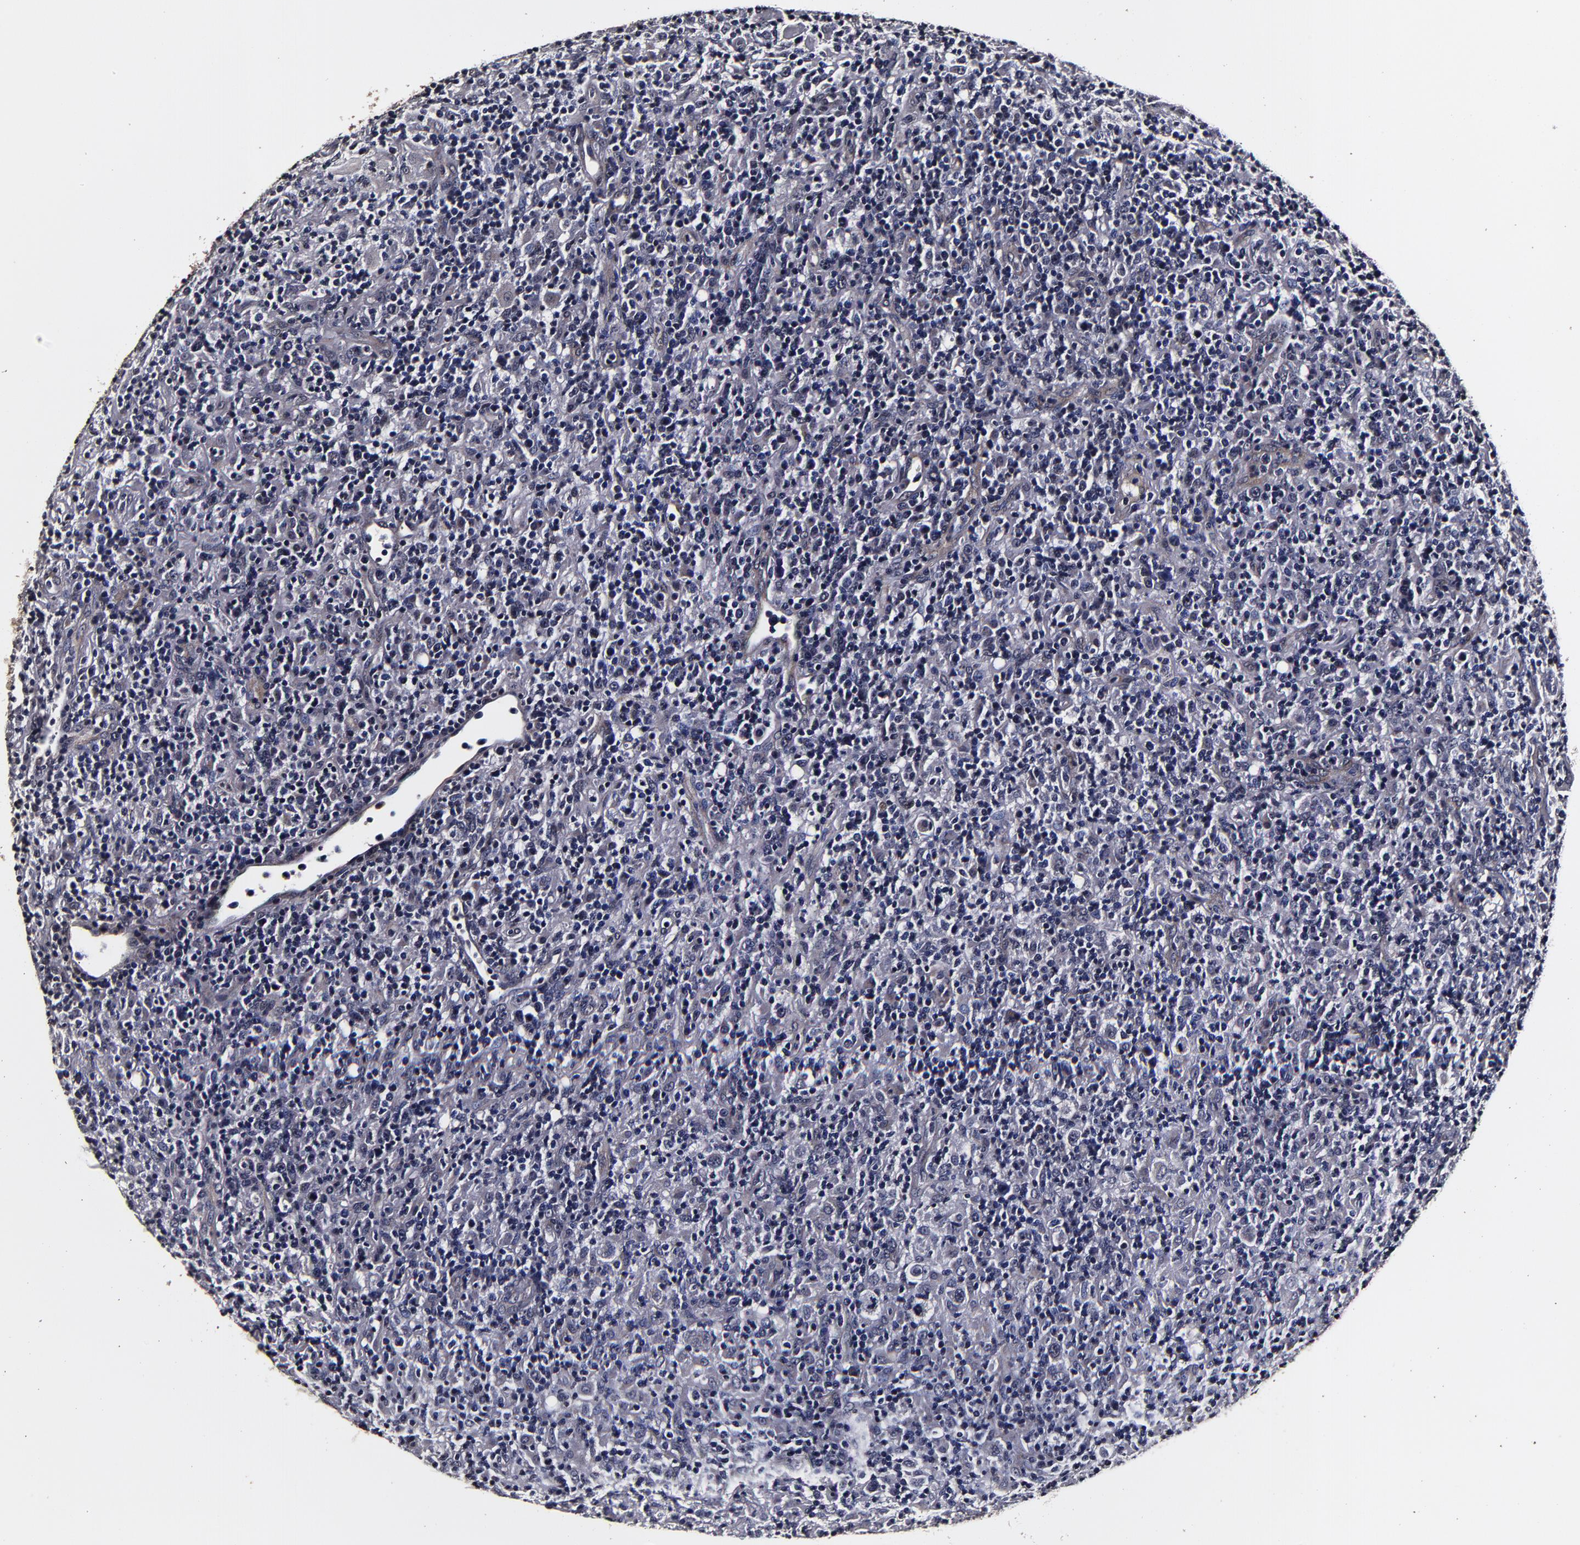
{"staining": {"intensity": "negative", "quantity": "none", "location": "none"}, "tissue": "lymphoma", "cell_type": "Tumor cells", "image_type": "cancer", "snomed": [{"axis": "morphology", "description": "Hodgkin's disease, NOS"}, {"axis": "topography", "description": "Lymph node"}], "caption": "Immunohistochemistry micrograph of neoplastic tissue: human Hodgkin's disease stained with DAB demonstrates no significant protein staining in tumor cells.", "gene": "MMP15", "patient": {"sex": "male", "age": 65}}